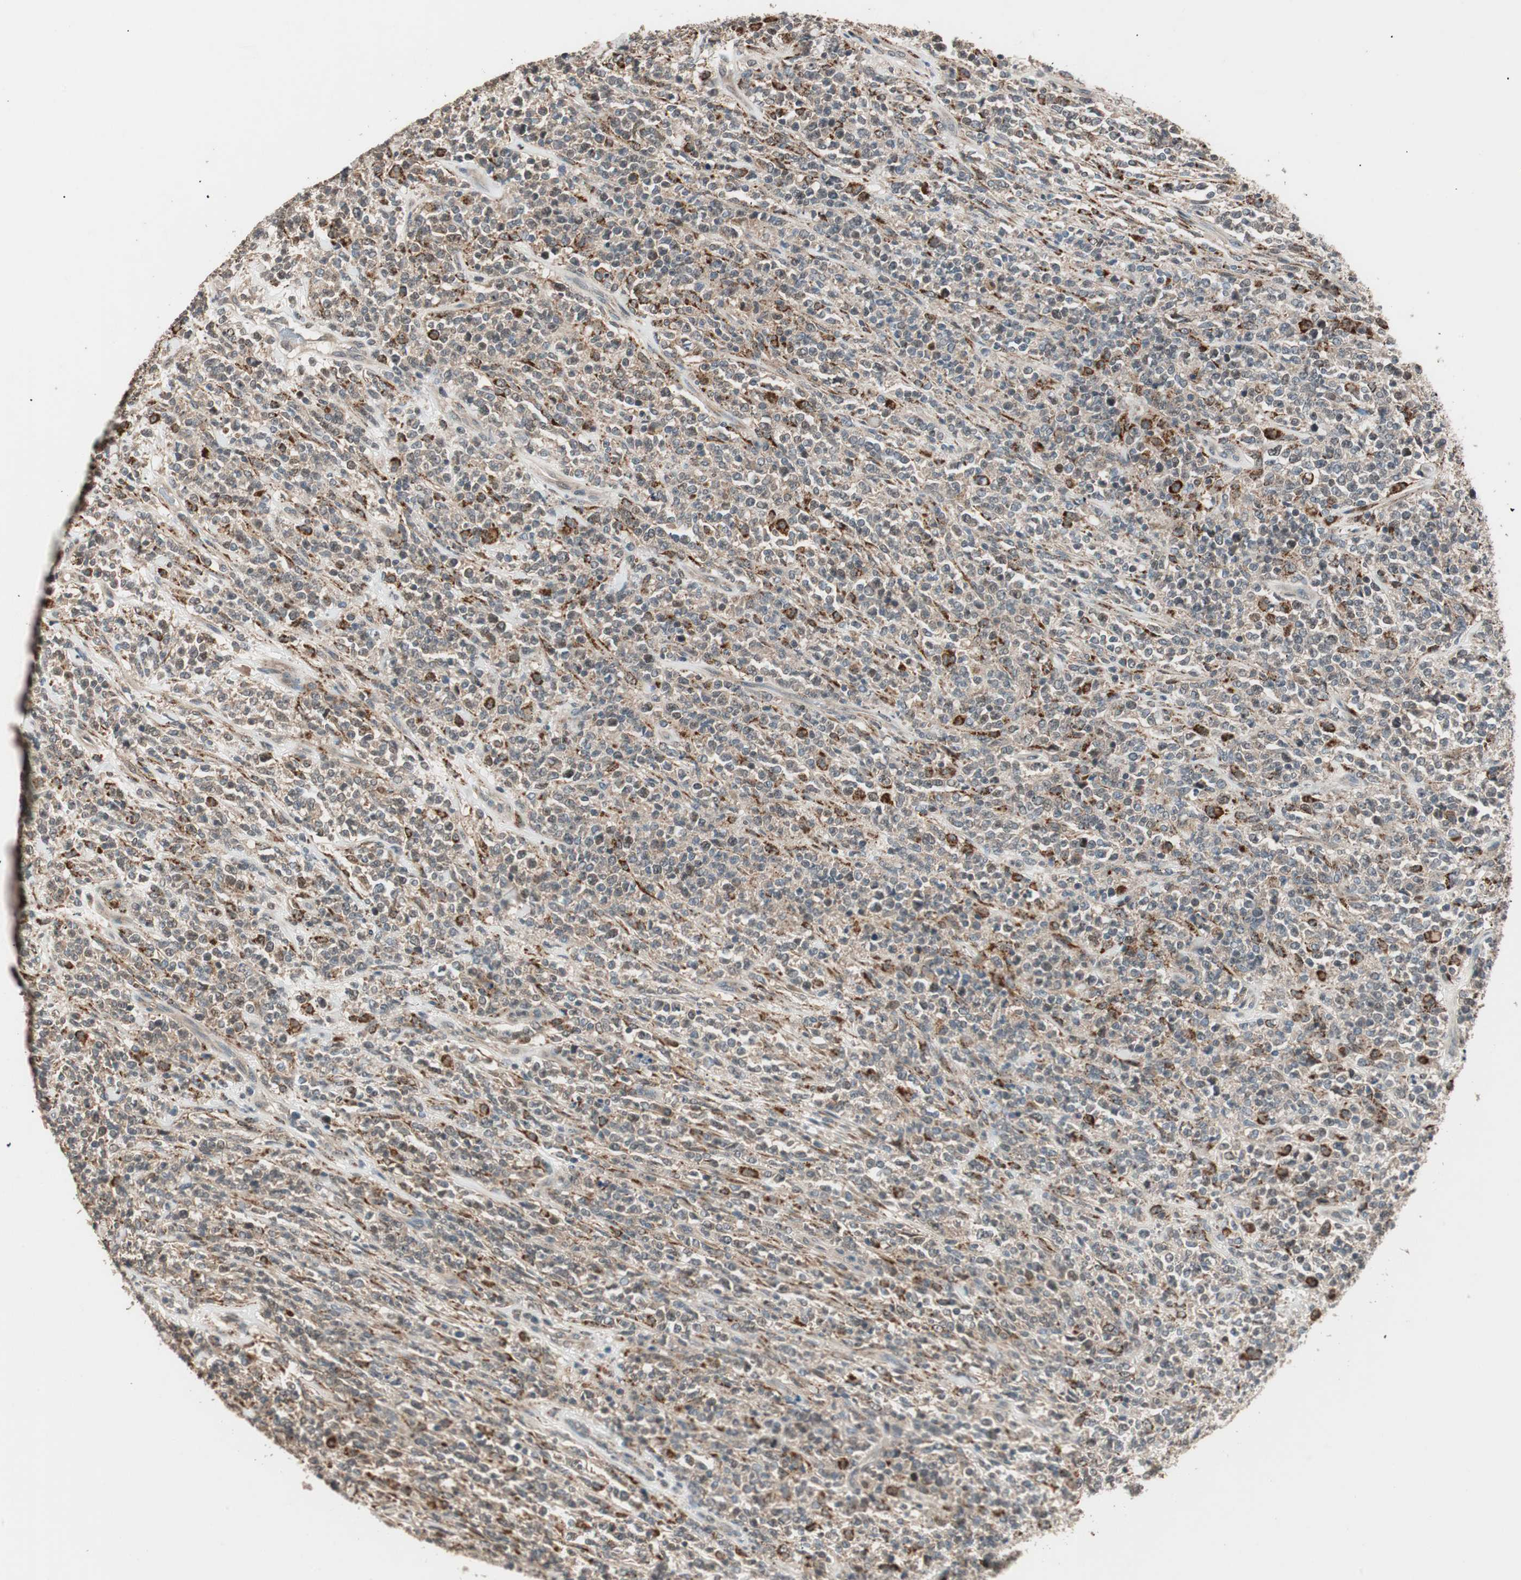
{"staining": {"intensity": "moderate", "quantity": ">75%", "location": "cytoplasmic/membranous"}, "tissue": "lymphoma", "cell_type": "Tumor cells", "image_type": "cancer", "snomed": [{"axis": "morphology", "description": "Malignant lymphoma, non-Hodgkin's type, High grade"}, {"axis": "topography", "description": "Soft tissue"}], "caption": "Protein staining shows moderate cytoplasmic/membranous staining in about >75% of tumor cells in lymphoma.", "gene": "NFRKB", "patient": {"sex": "male", "age": 18}}